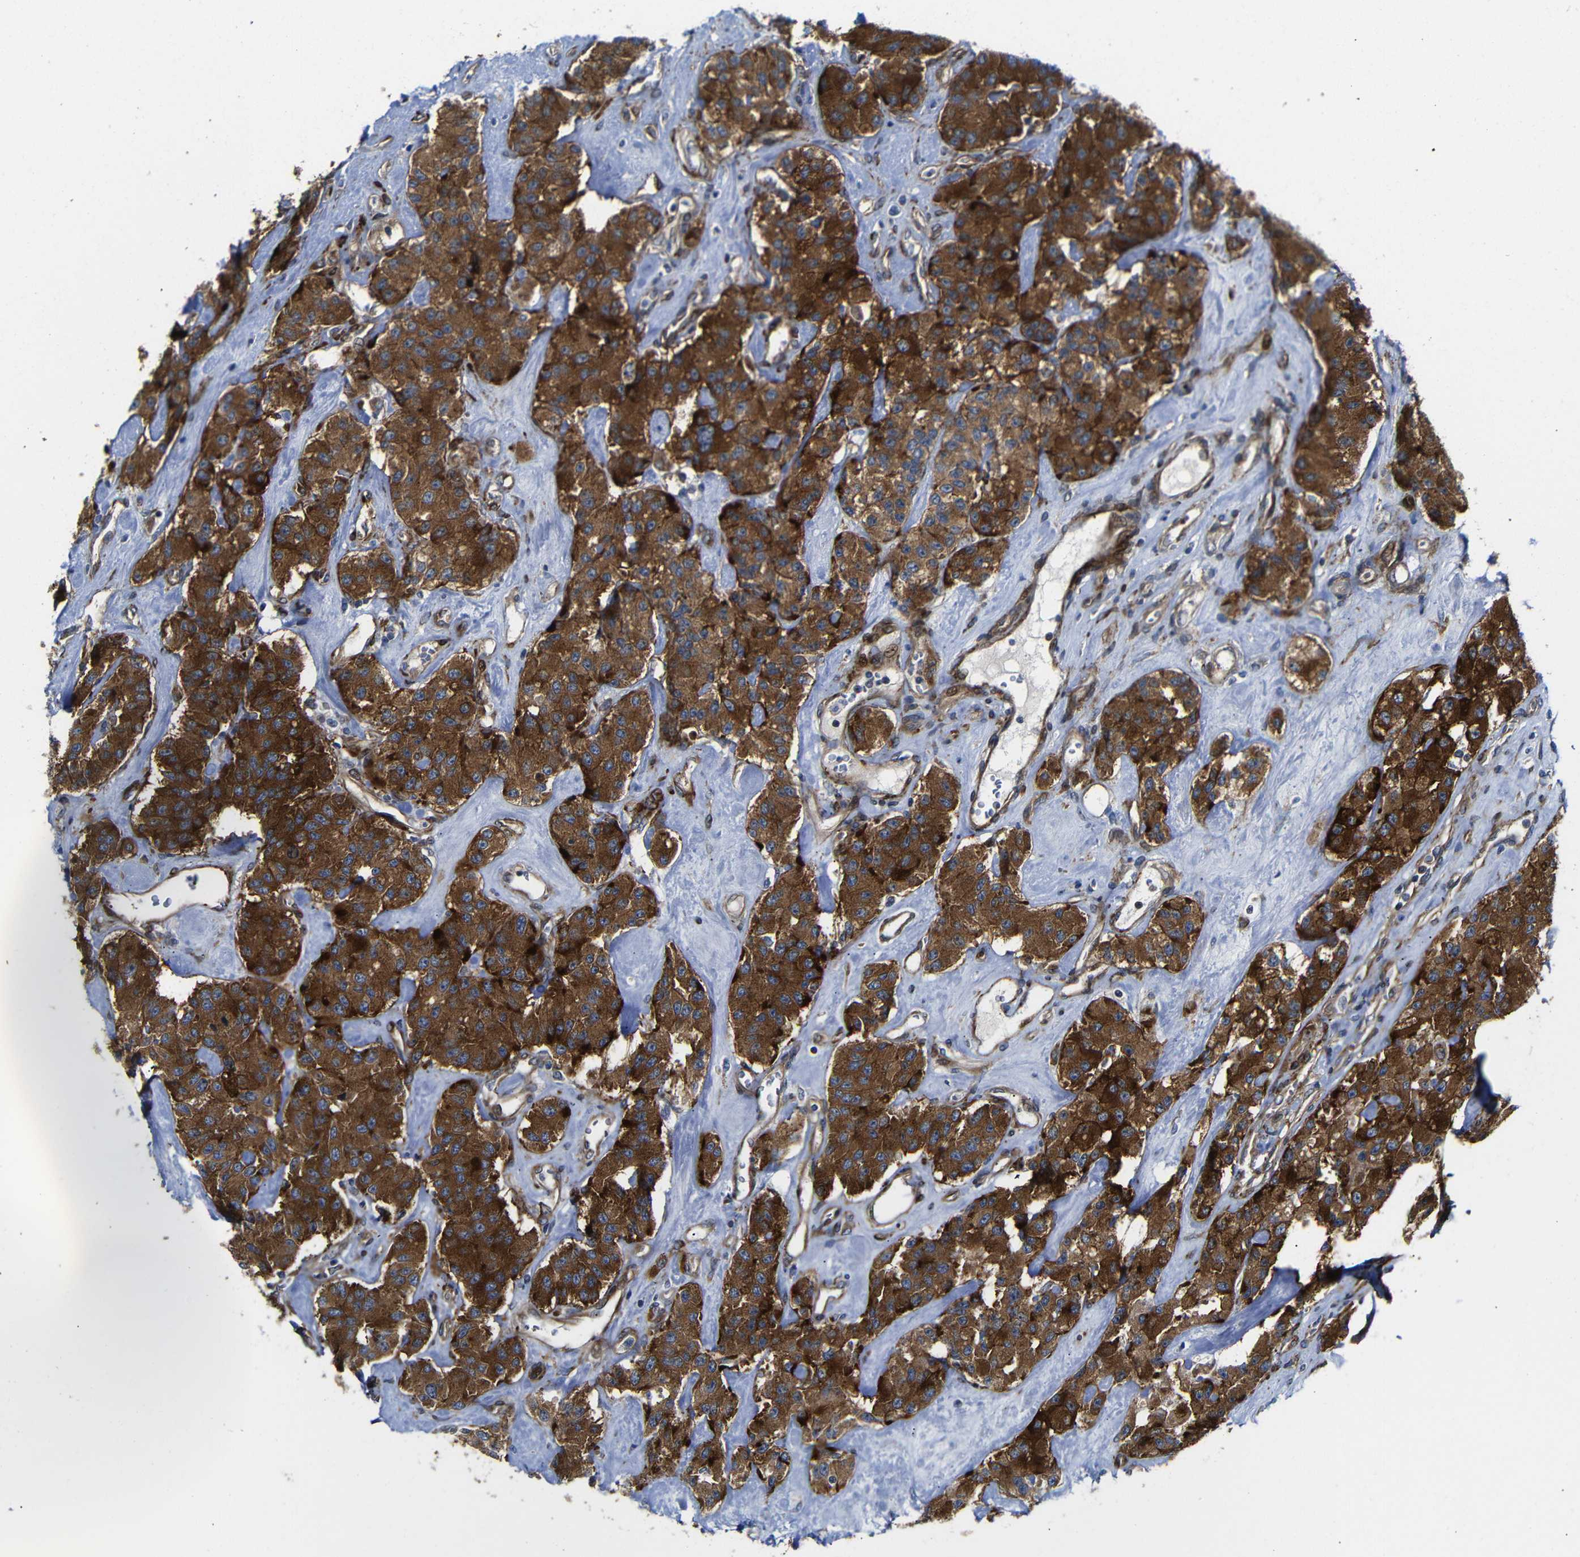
{"staining": {"intensity": "strong", "quantity": ">75%", "location": "cytoplasmic/membranous"}, "tissue": "carcinoid", "cell_type": "Tumor cells", "image_type": "cancer", "snomed": [{"axis": "morphology", "description": "Carcinoid, malignant, NOS"}, {"axis": "topography", "description": "Pancreas"}], "caption": "Carcinoid tissue demonstrates strong cytoplasmic/membranous expression in about >75% of tumor cells", "gene": "PARP14", "patient": {"sex": "male", "age": 41}}